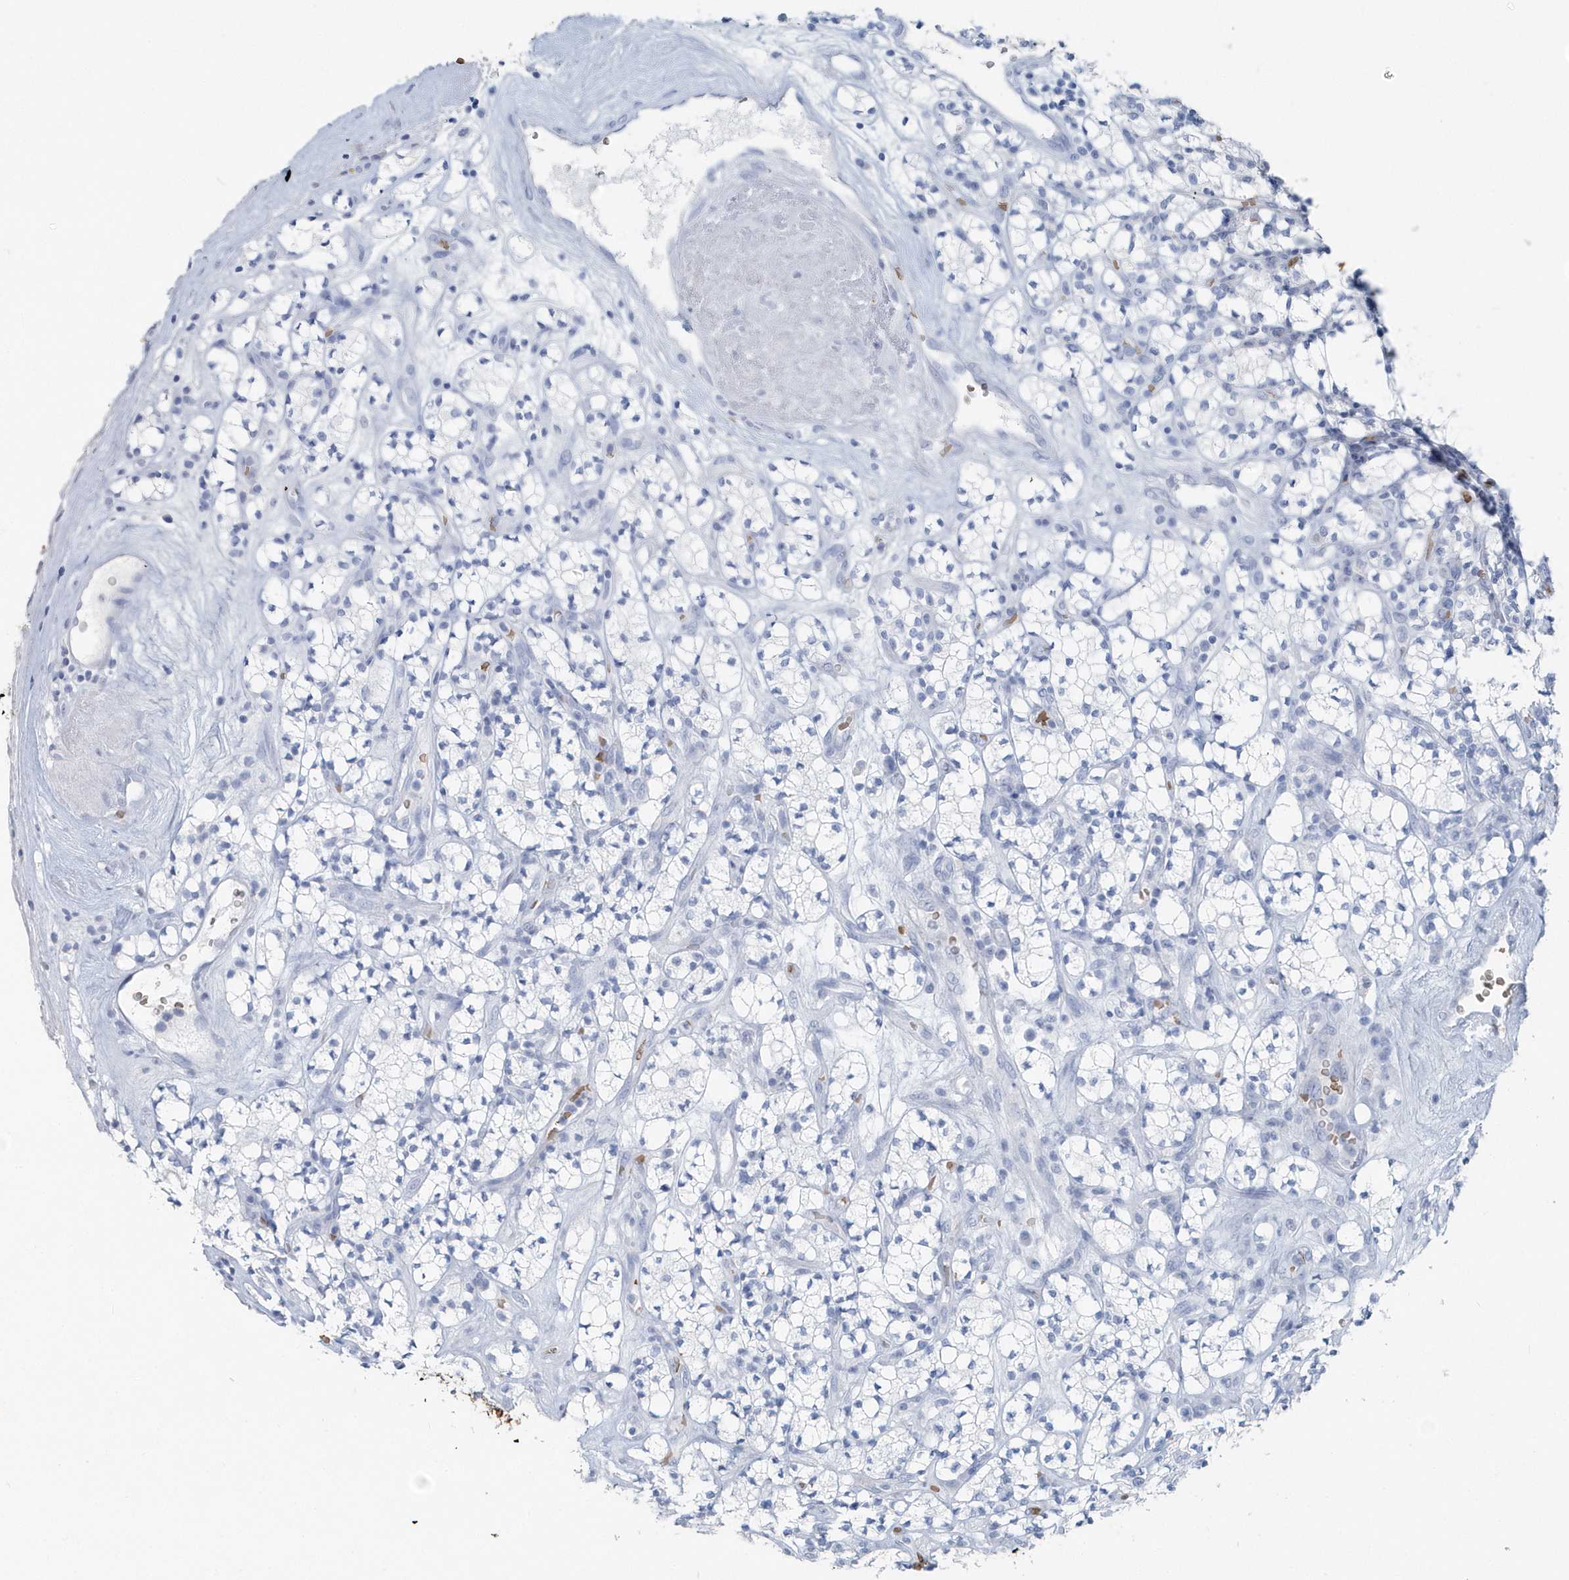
{"staining": {"intensity": "negative", "quantity": "none", "location": "none"}, "tissue": "renal cancer", "cell_type": "Tumor cells", "image_type": "cancer", "snomed": [{"axis": "morphology", "description": "Adenocarcinoma, NOS"}, {"axis": "topography", "description": "Kidney"}], "caption": "IHC of human adenocarcinoma (renal) demonstrates no positivity in tumor cells.", "gene": "HBA2", "patient": {"sex": "male", "age": 77}}